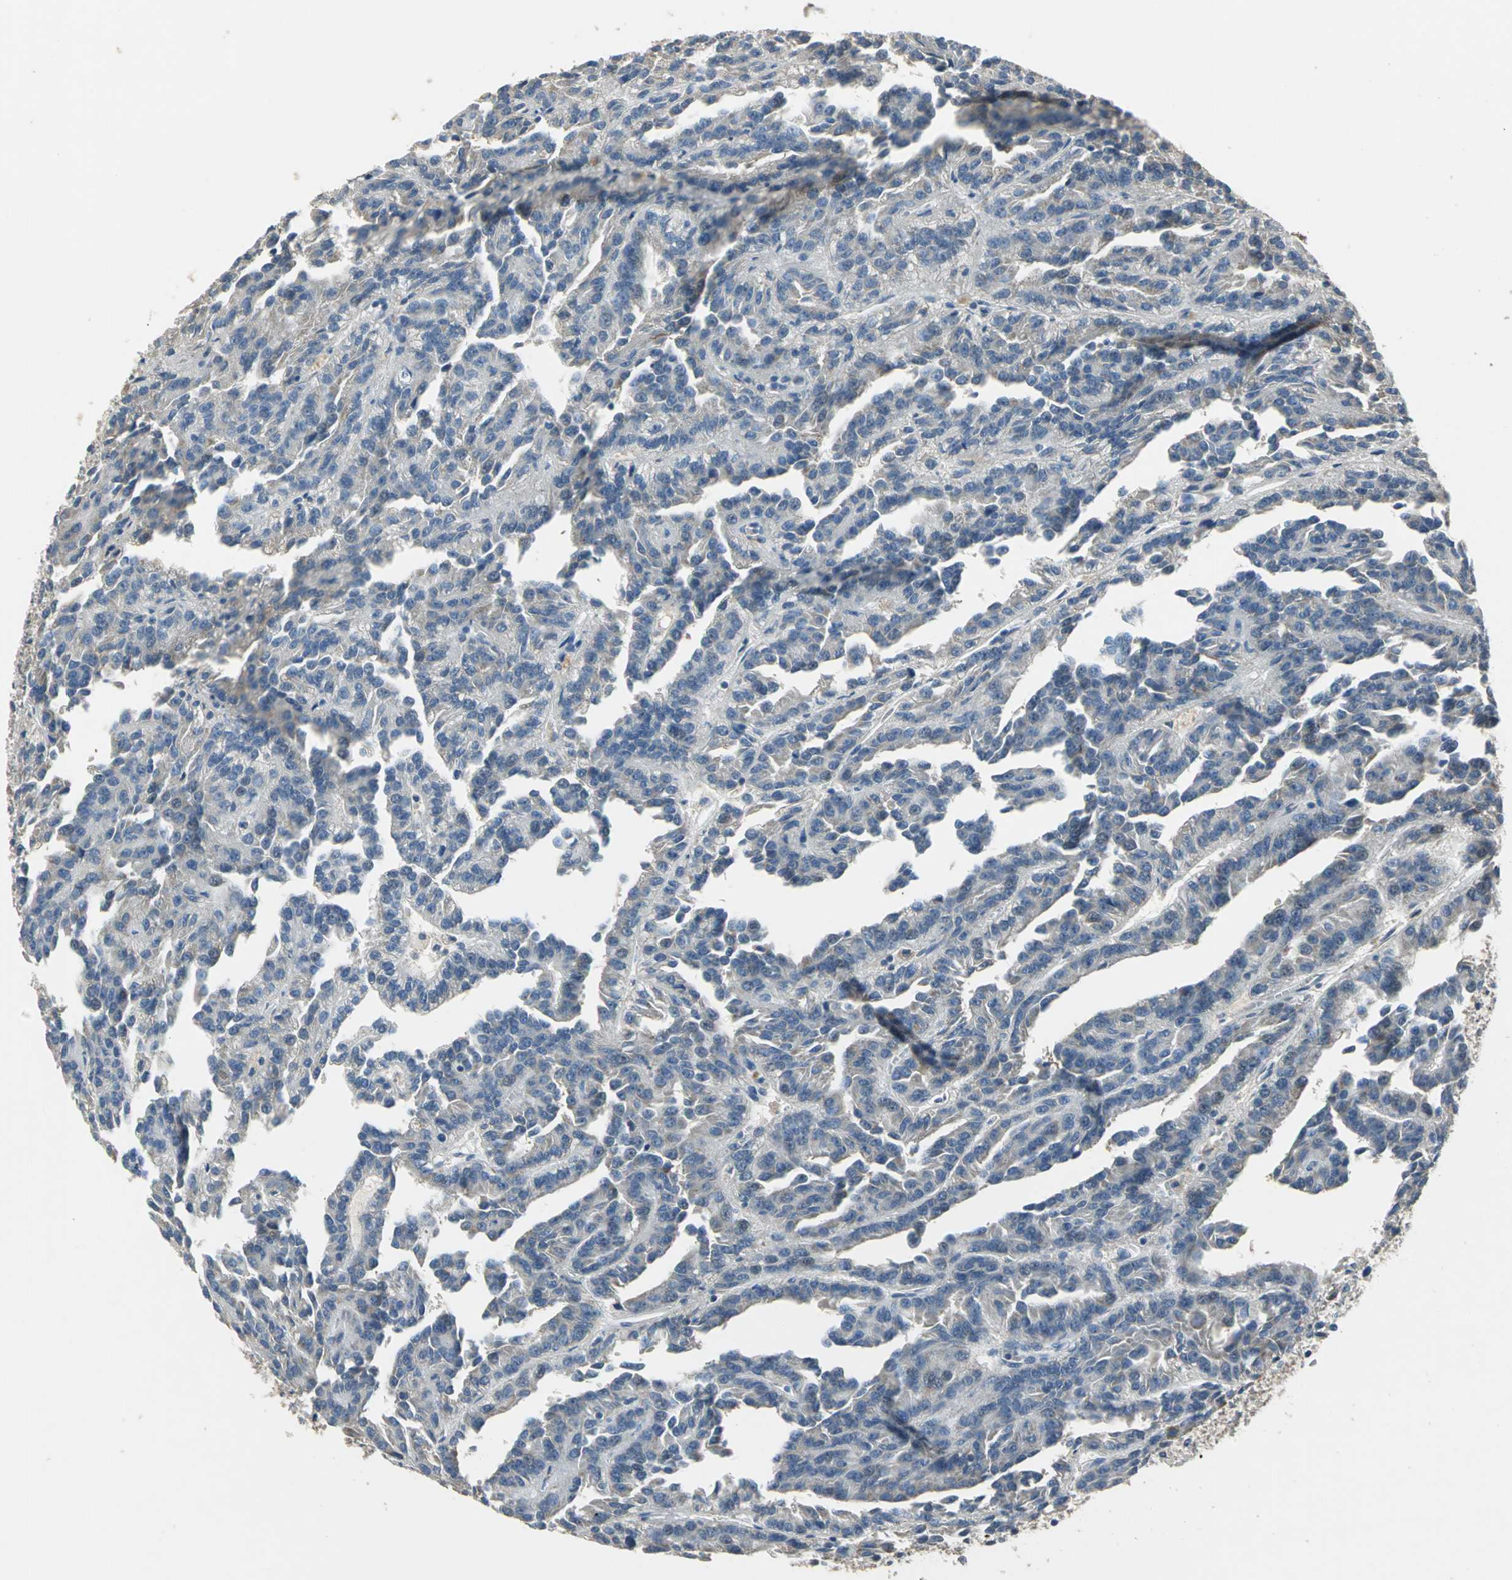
{"staining": {"intensity": "weak", "quantity": "25%-75%", "location": "cytoplasmic/membranous"}, "tissue": "renal cancer", "cell_type": "Tumor cells", "image_type": "cancer", "snomed": [{"axis": "morphology", "description": "Adenocarcinoma, NOS"}, {"axis": "topography", "description": "Kidney"}], "caption": "About 25%-75% of tumor cells in human renal cancer (adenocarcinoma) demonstrate weak cytoplasmic/membranous protein staining as visualized by brown immunohistochemical staining.", "gene": "JADE3", "patient": {"sex": "male", "age": 46}}